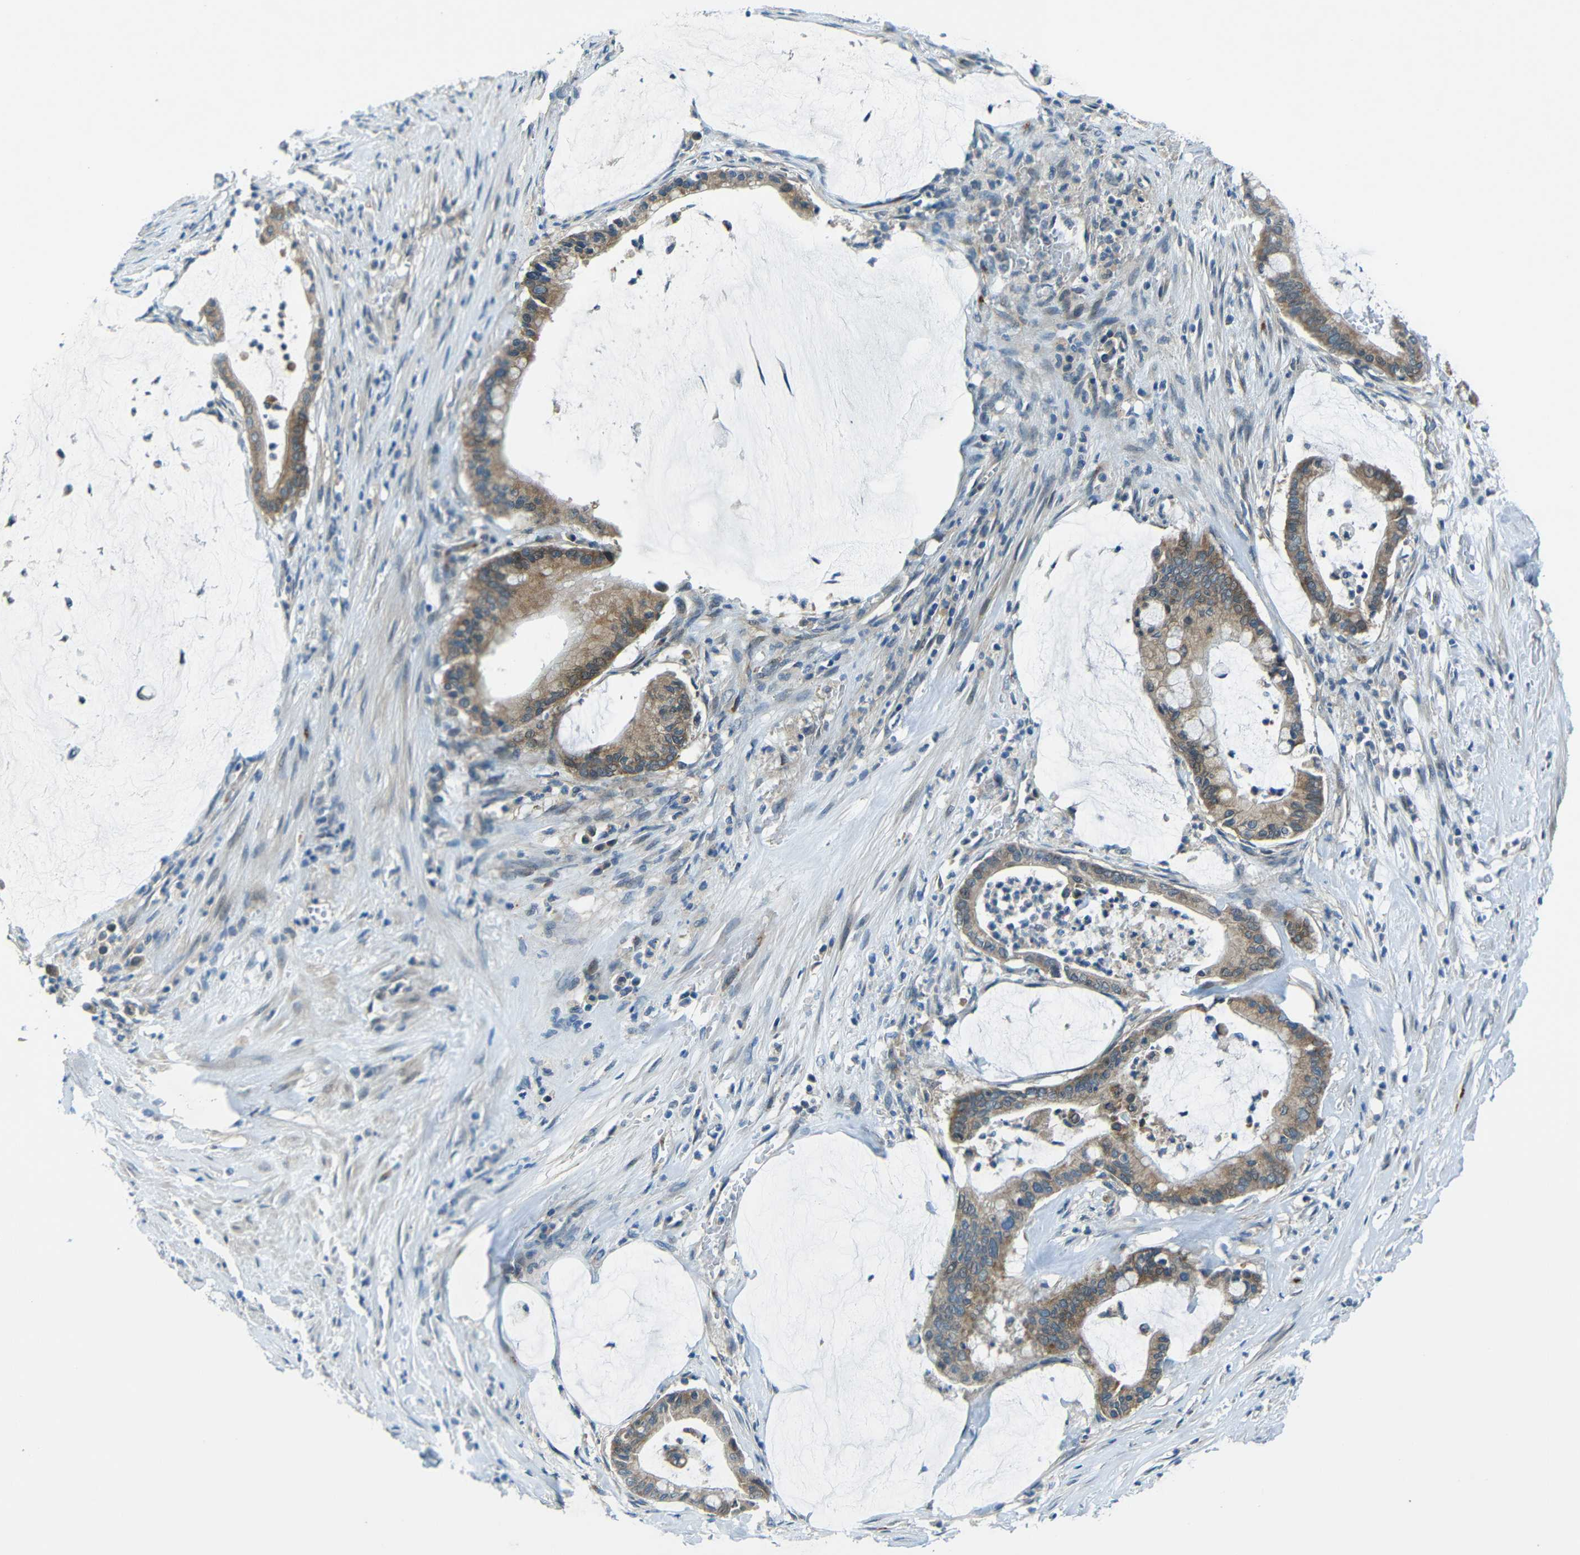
{"staining": {"intensity": "moderate", "quantity": ">75%", "location": "cytoplasmic/membranous"}, "tissue": "pancreatic cancer", "cell_type": "Tumor cells", "image_type": "cancer", "snomed": [{"axis": "morphology", "description": "Adenocarcinoma, NOS"}, {"axis": "topography", "description": "Pancreas"}], "caption": "Brown immunohistochemical staining in pancreatic adenocarcinoma reveals moderate cytoplasmic/membranous expression in approximately >75% of tumor cells.", "gene": "ANKRD22", "patient": {"sex": "male", "age": 41}}